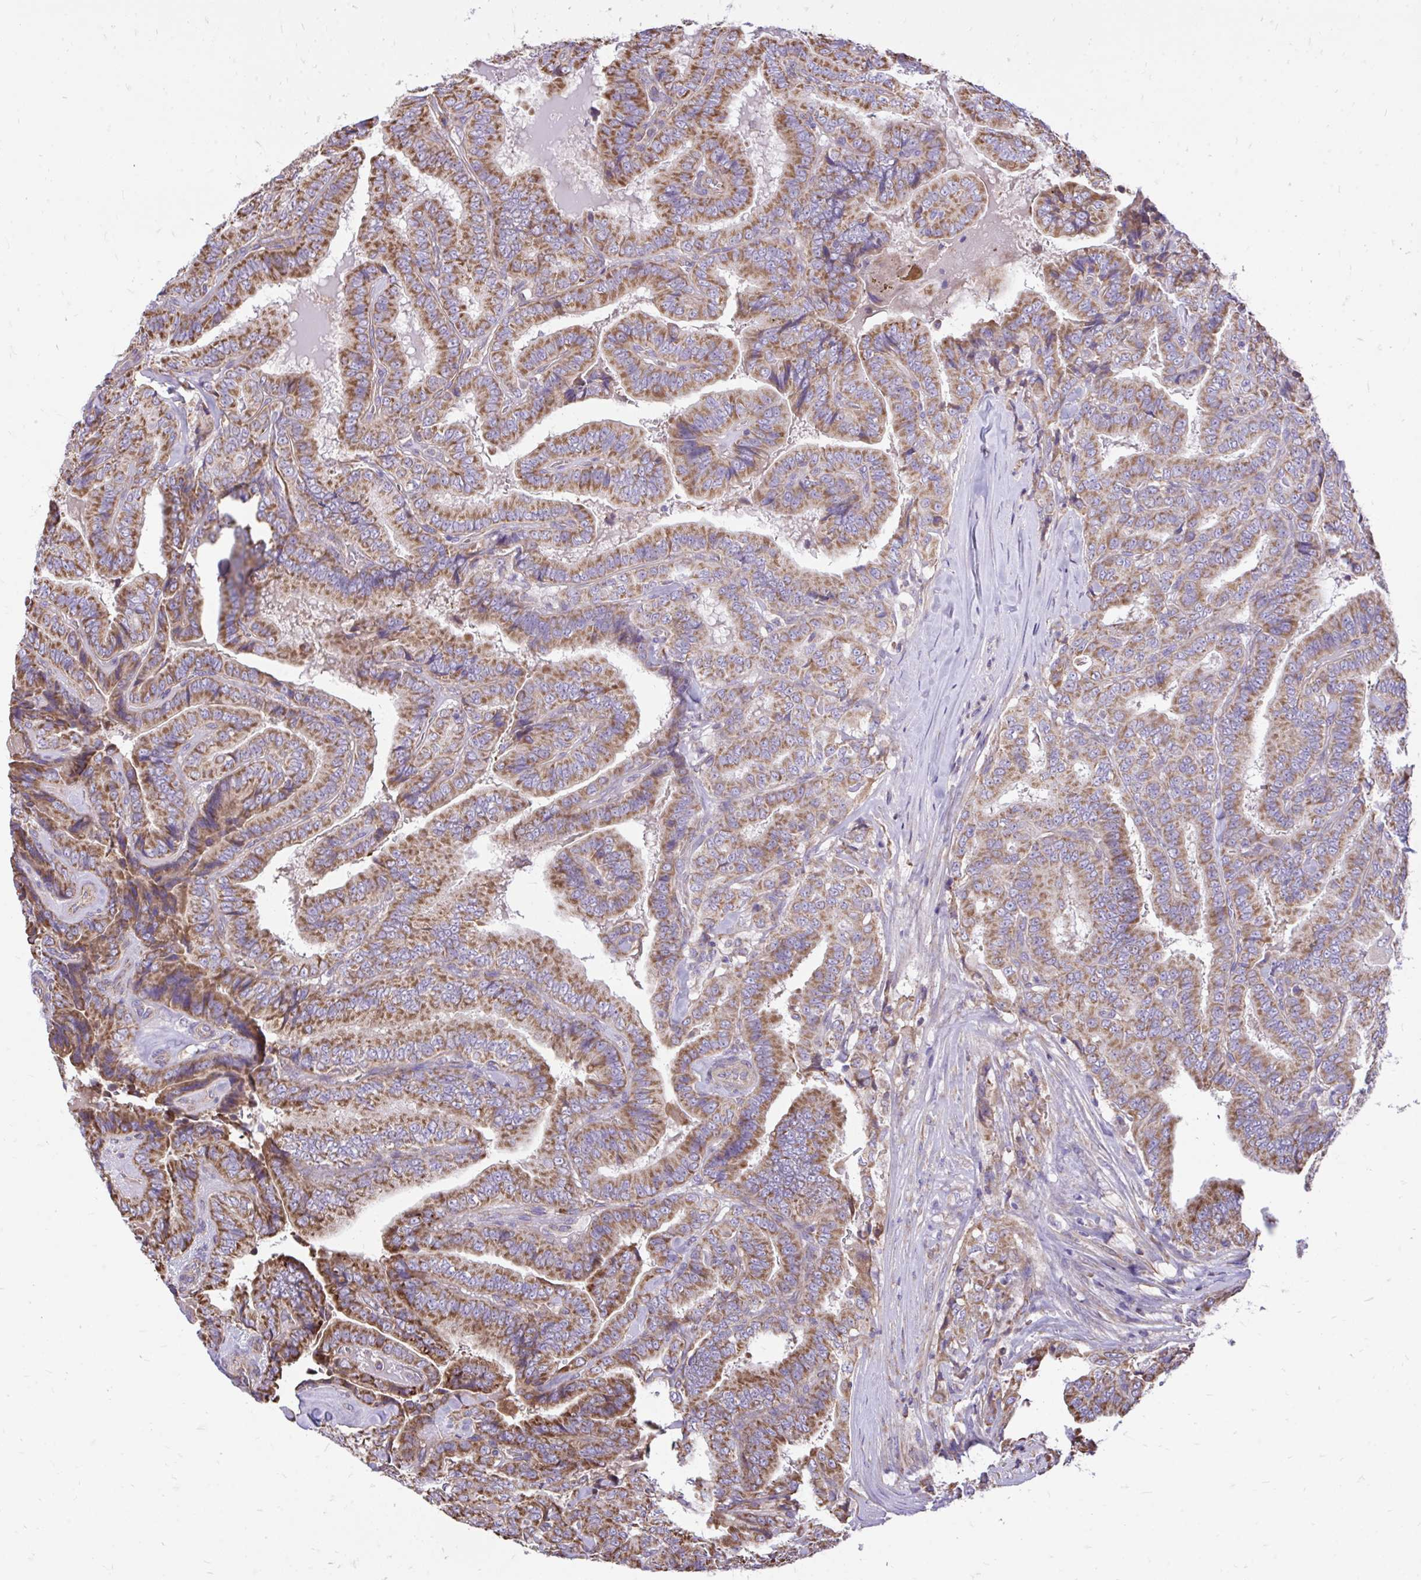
{"staining": {"intensity": "moderate", "quantity": ">75%", "location": "cytoplasmic/membranous"}, "tissue": "thyroid cancer", "cell_type": "Tumor cells", "image_type": "cancer", "snomed": [{"axis": "morphology", "description": "Papillary adenocarcinoma, NOS"}, {"axis": "topography", "description": "Thyroid gland"}], "caption": "Immunohistochemical staining of human thyroid cancer (papillary adenocarcinoma) demonstrates medium levels of moderate cytoplasmic/membranous protein staining in about >75% of tumor cells.", "gene": "ATP13A2", "patient": {"sex": "male", "age": 61}}